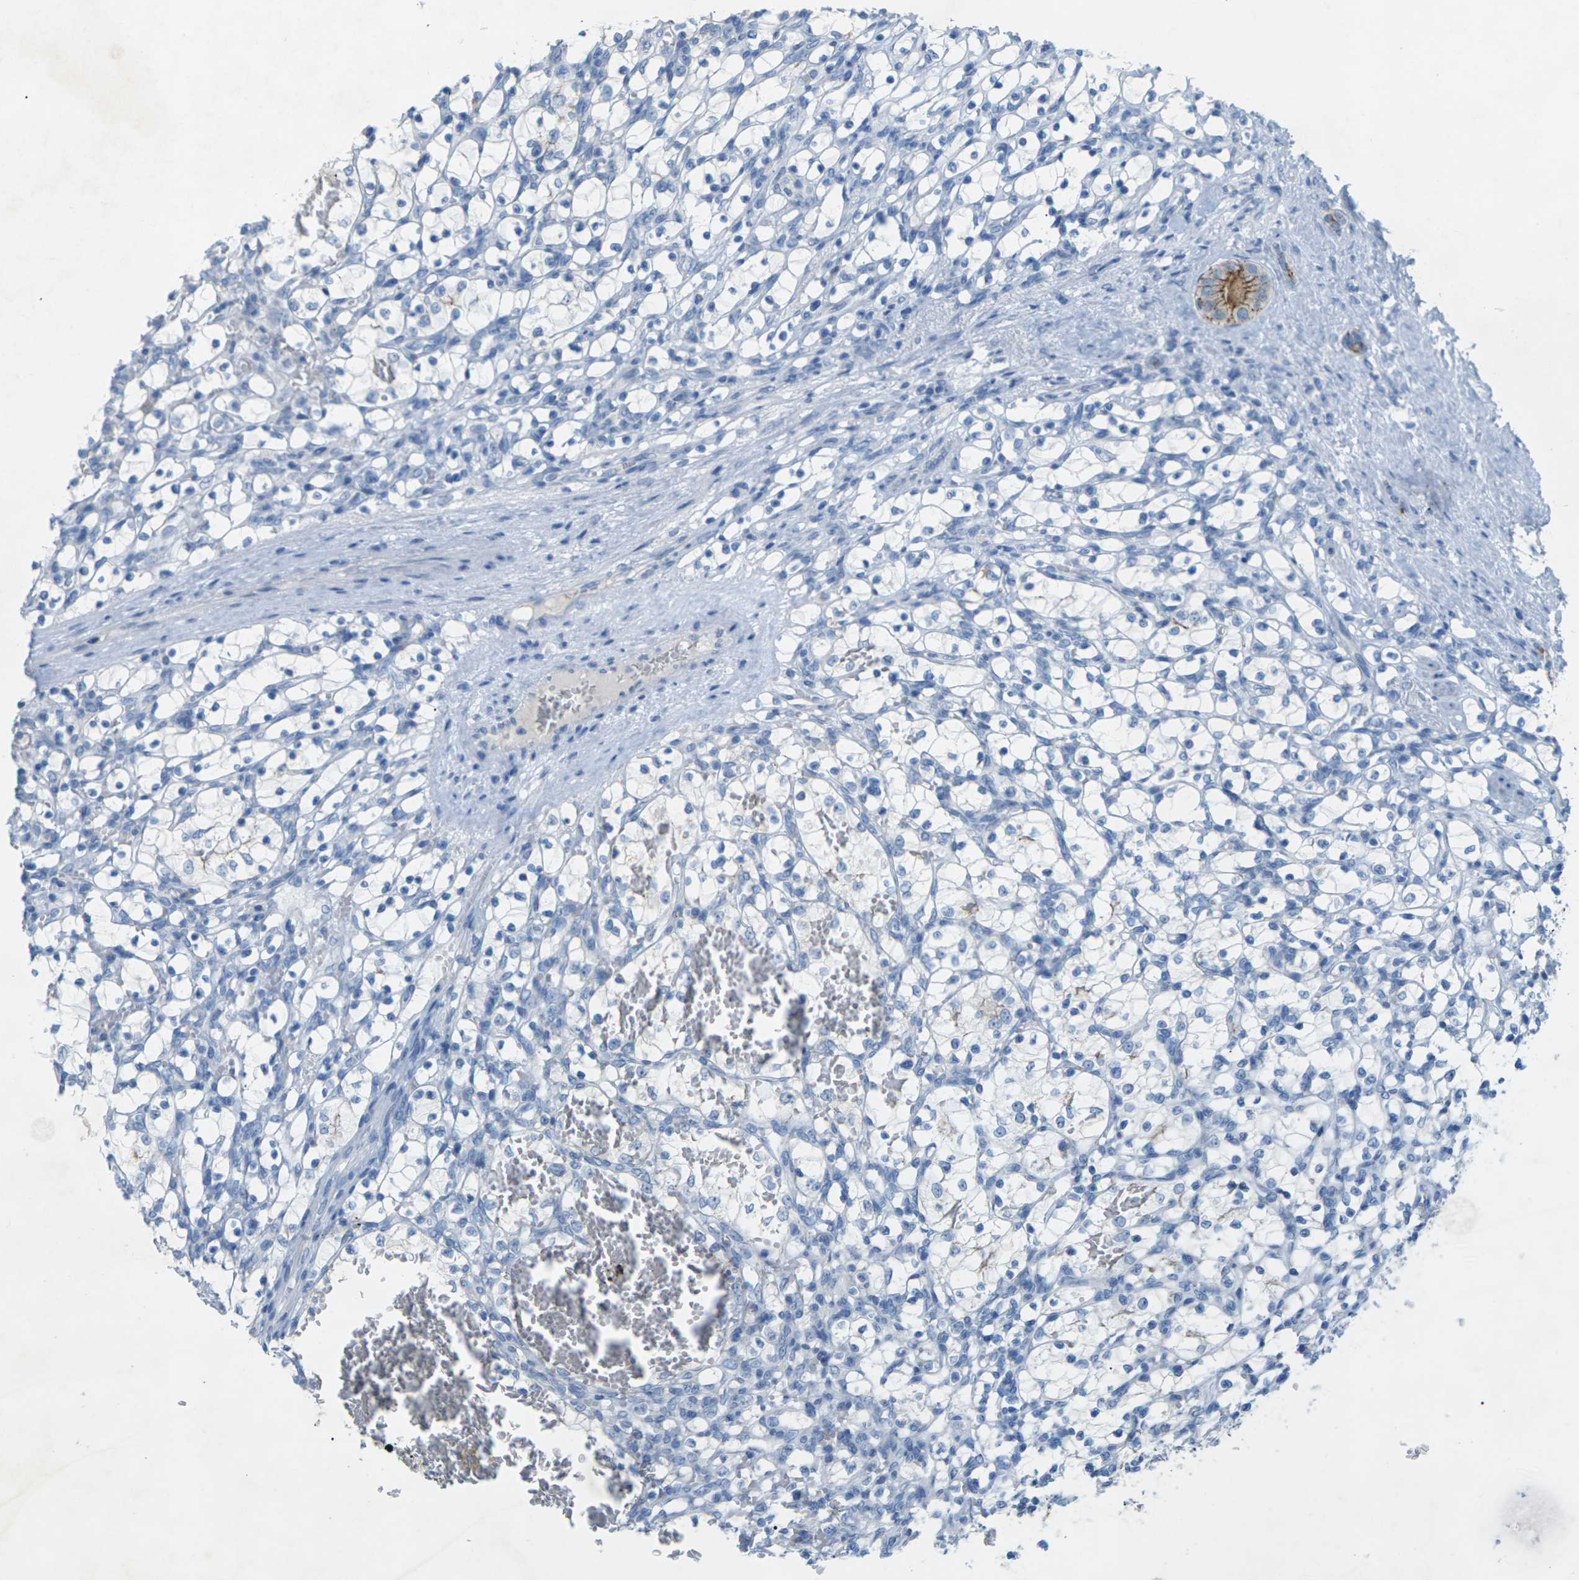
{"staining": {"intensity": "negative", "quantity": "none", "location": "none"}, "tissue": "renal cancer", "cell_type": "Tumor cells", "image_type": "cancer", "snomed": [{"axis": "morphology", "description": "Adenocarcinoma, NOS"}, {"axis": "topography", "description": "Kidney"}], "caption": "Renal cancer stained for a protein using IHC exhibits no staining tumor cells.", "gene": "CLDN3", "patient": {"sex": "female", "age": 69}}